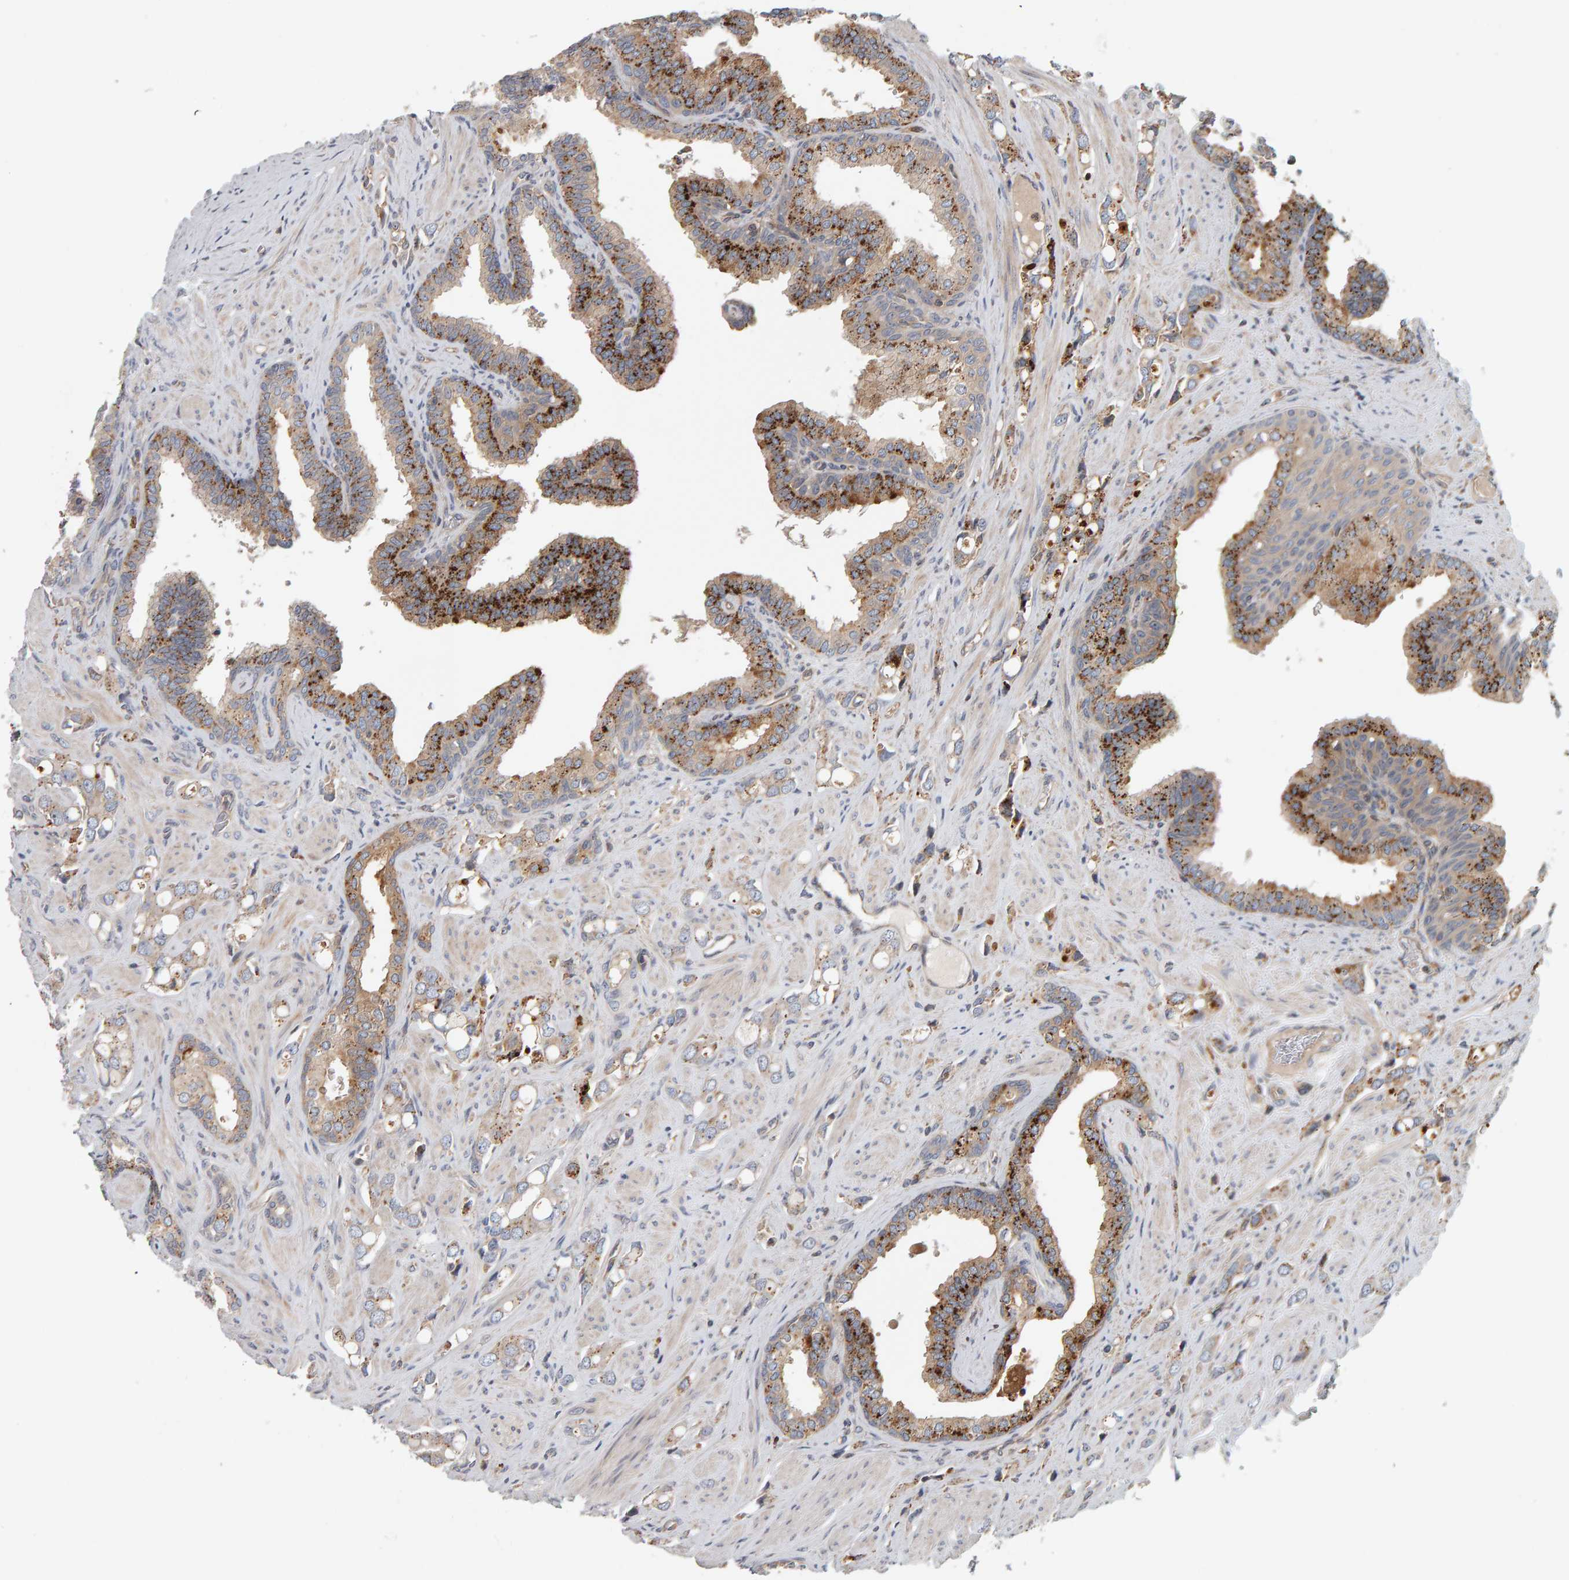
{"staining": {"intensity": "moderate", "quantity": "<25%", "location": "cytoplasmic/membranous"}, "tissue": "prostate cancer", "cell_type": "Tumor cells", "image_type": "cancer", "snomed": [{"axis": "morphology", "description": "Adenocarcinoma, High grade"}, {"axis": "topography", "description": "Prostate"}], "caption": "This photomicrograph displays IHC staining of human prostate cancer, with low moderate cytoplasmic/membranous positivity in approximately <25% of tumor cells.", "gene": "C9orf72", "patient": {"sex": "male", "age": 52}}